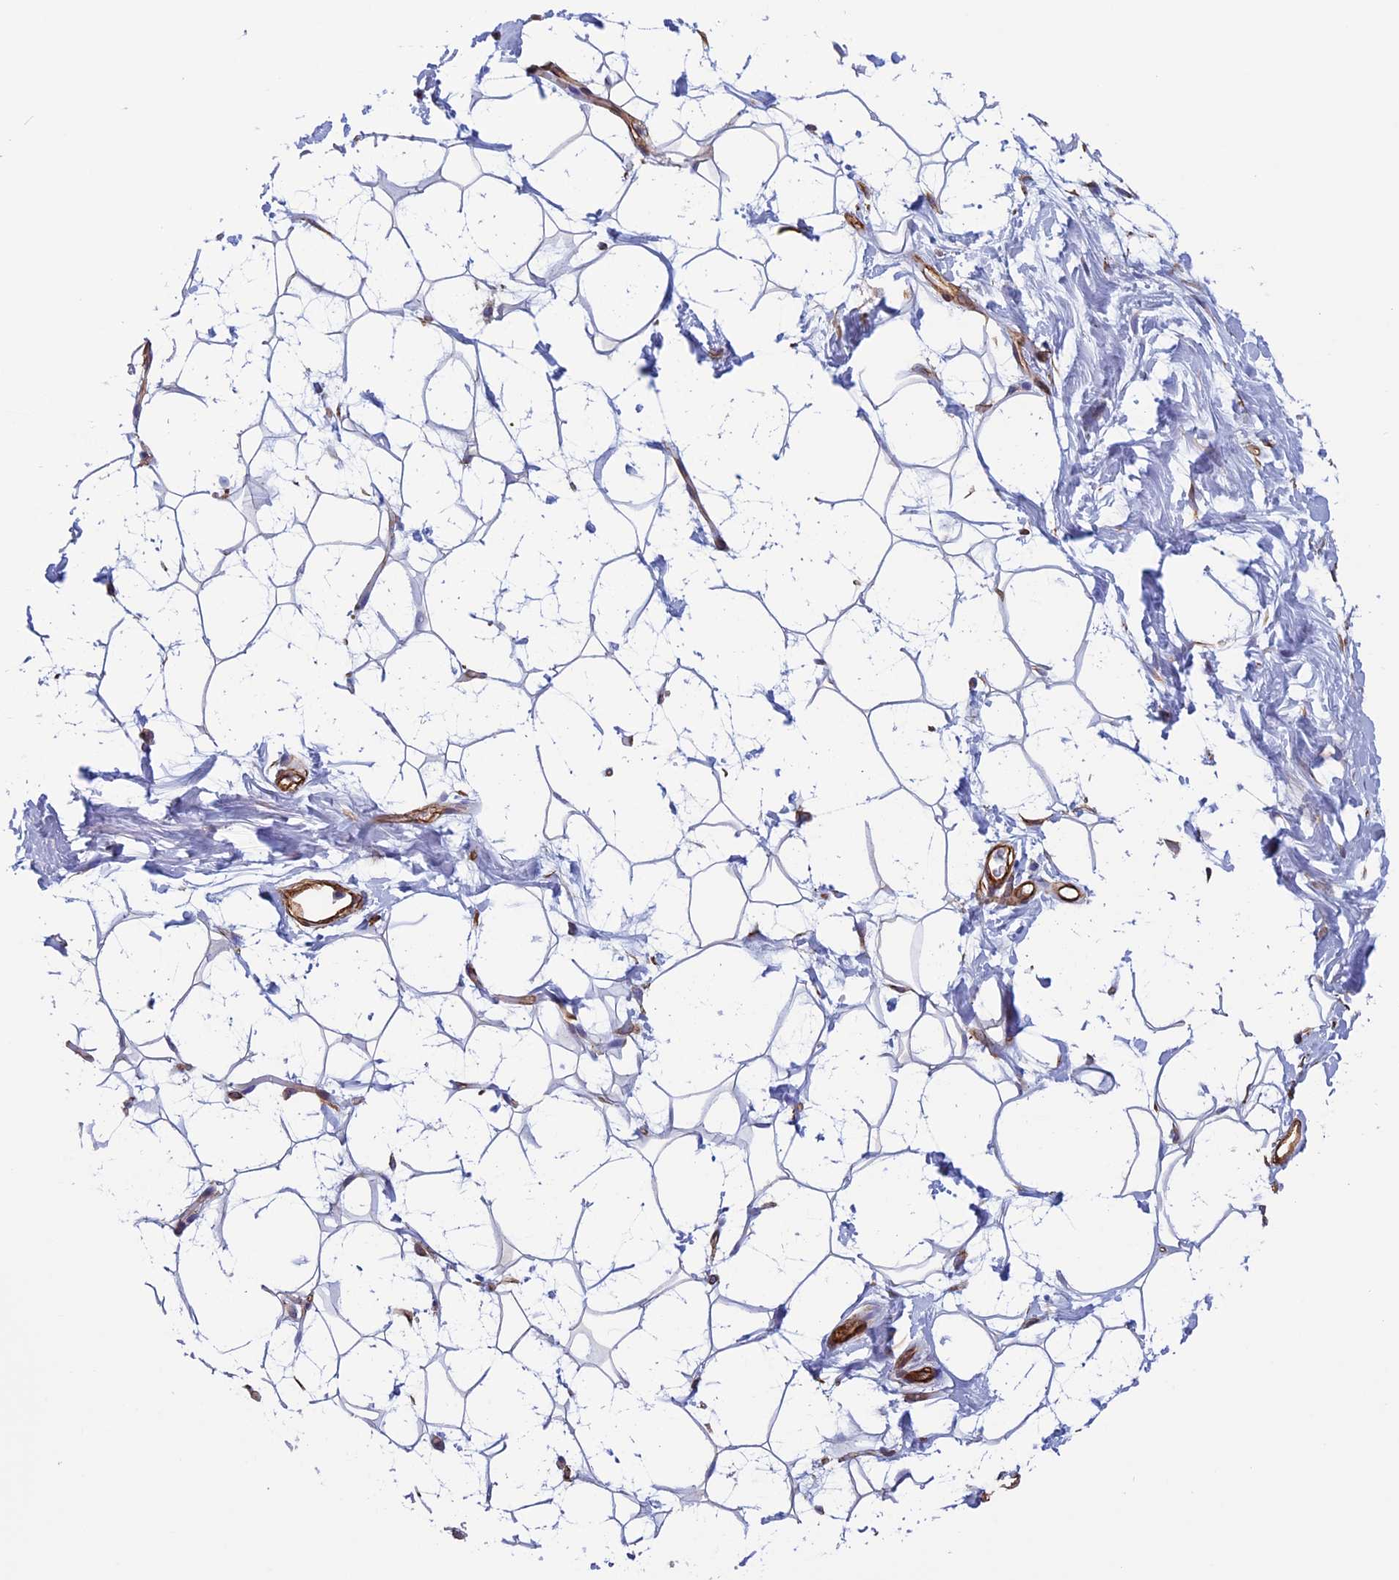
{"staining": {"intensity": "negative", "quantity": "none", "location": "none"}, "tissue": "adipose tissue", "cell_type": "Adipocytes", "image_type": "normal", "snomed": [{"axis": "morphology", "description": "Normal tissue, NOS"}, {"axis": "topography", "description": "Breast"}], "caption": "Adipocytes show no significant staining in benign adipose tissue. (IHC, brightfield microscopy, high magnification).", "gene": "ANGPTL2", "patient": {"sex": "female", "age": 26}}